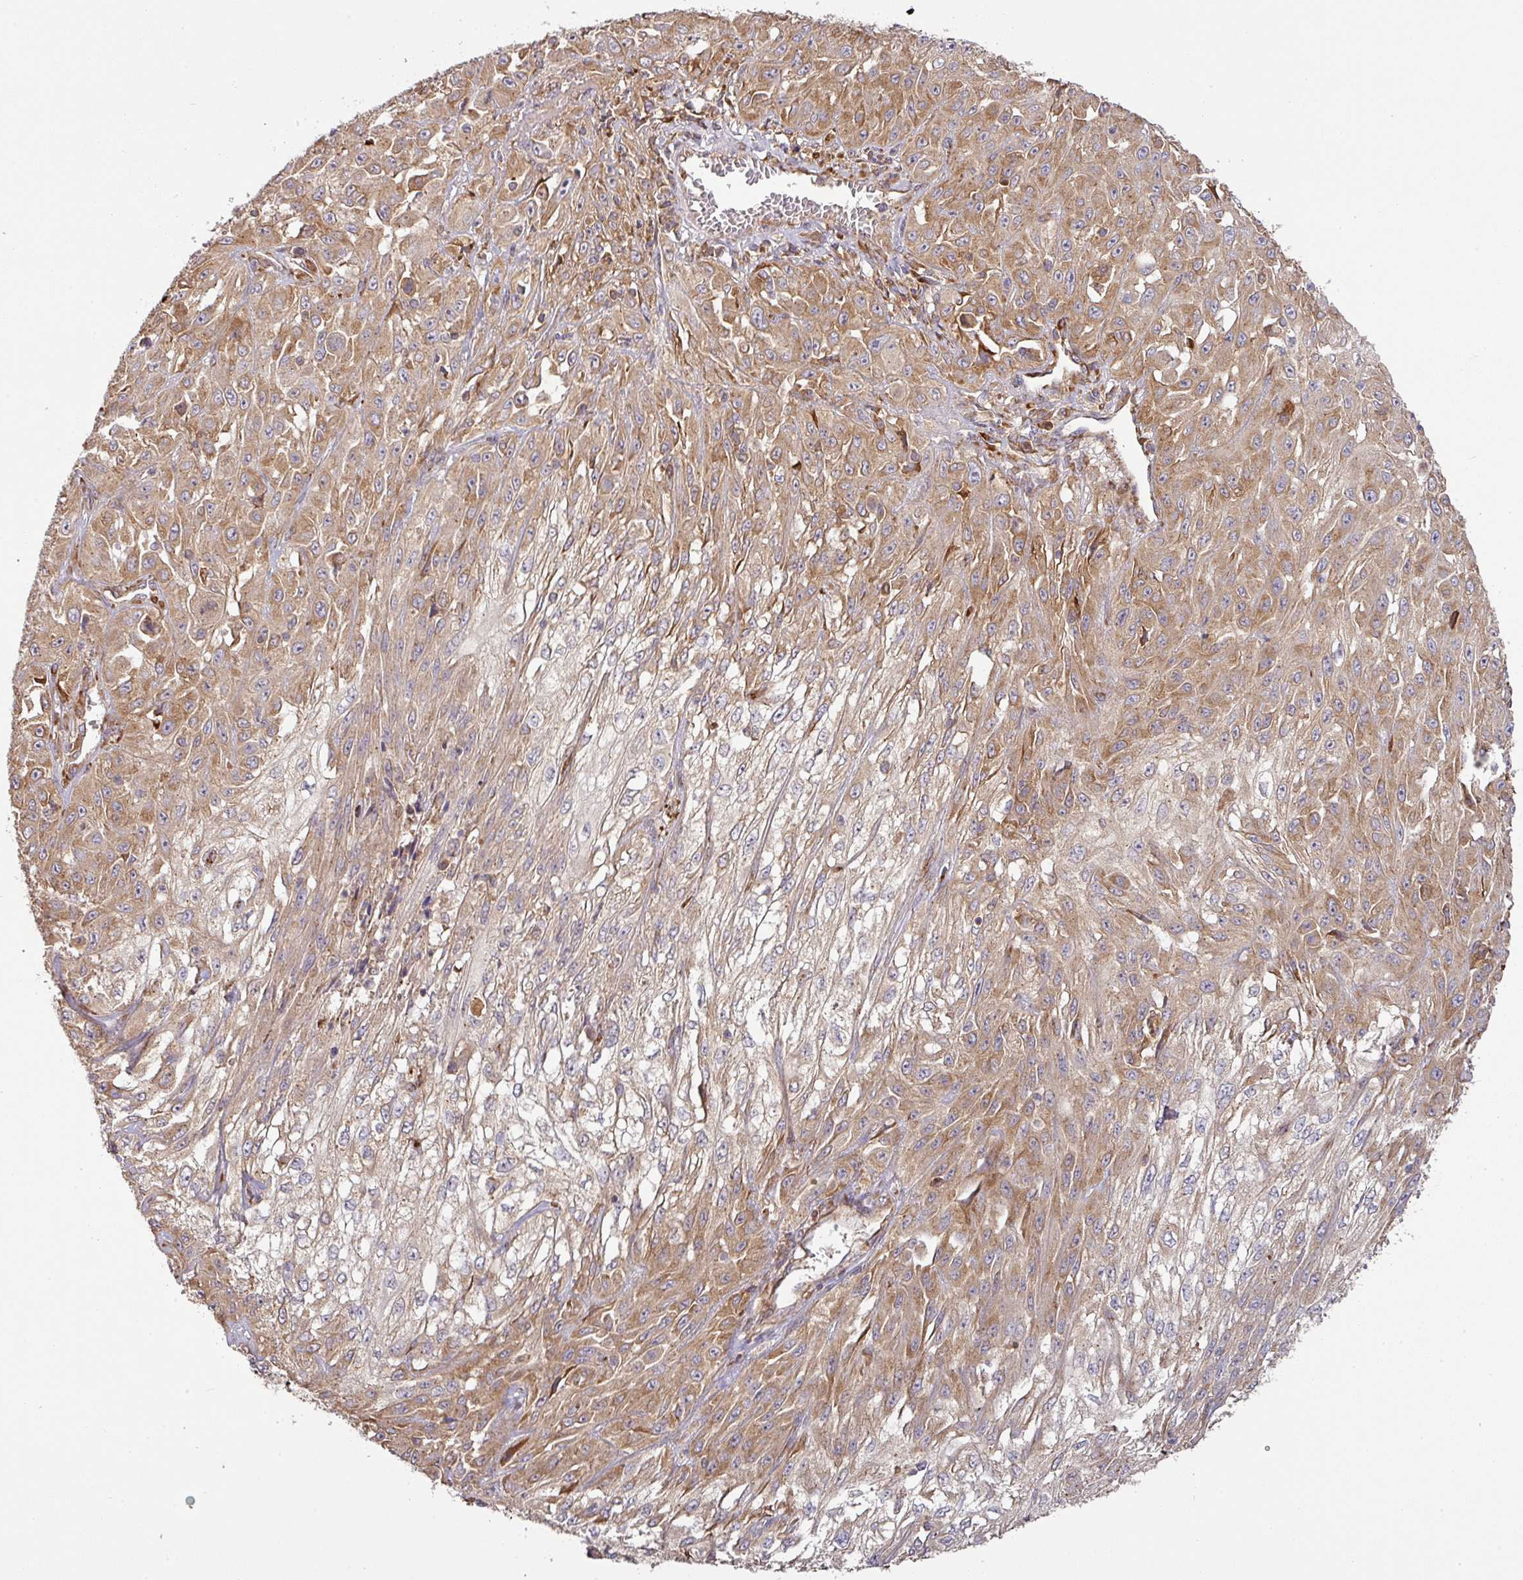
{"staining": {"intensity": "moderate", "quantity": "25%-75%", "location": "cytoplasmic/membranous"}, "tissue": "skin cancer", "cell_type": "Tumor cells", "image_type": "cancer", "snomed": [{"axis": "morphology", "description": "Squamous cell carcinoma, NOS"}, {"axis": "morphology", "description": "Squamous cell carcinoma, metastatic, NOS"}, {"axis": "topography", "description": "Skin"}, {"axis": "topography", "description": "Lymph node"}], "caption": "This micrograph displays immunohistochemistry (IHC) staining of human skin metastatic squamous cell carcinoma, with medium moderate cytoplasmic/membranous positivity in about 25%-75% of tumor cells.", "gene": "GALP", "patient": {"sex": "male", "age": 75}}